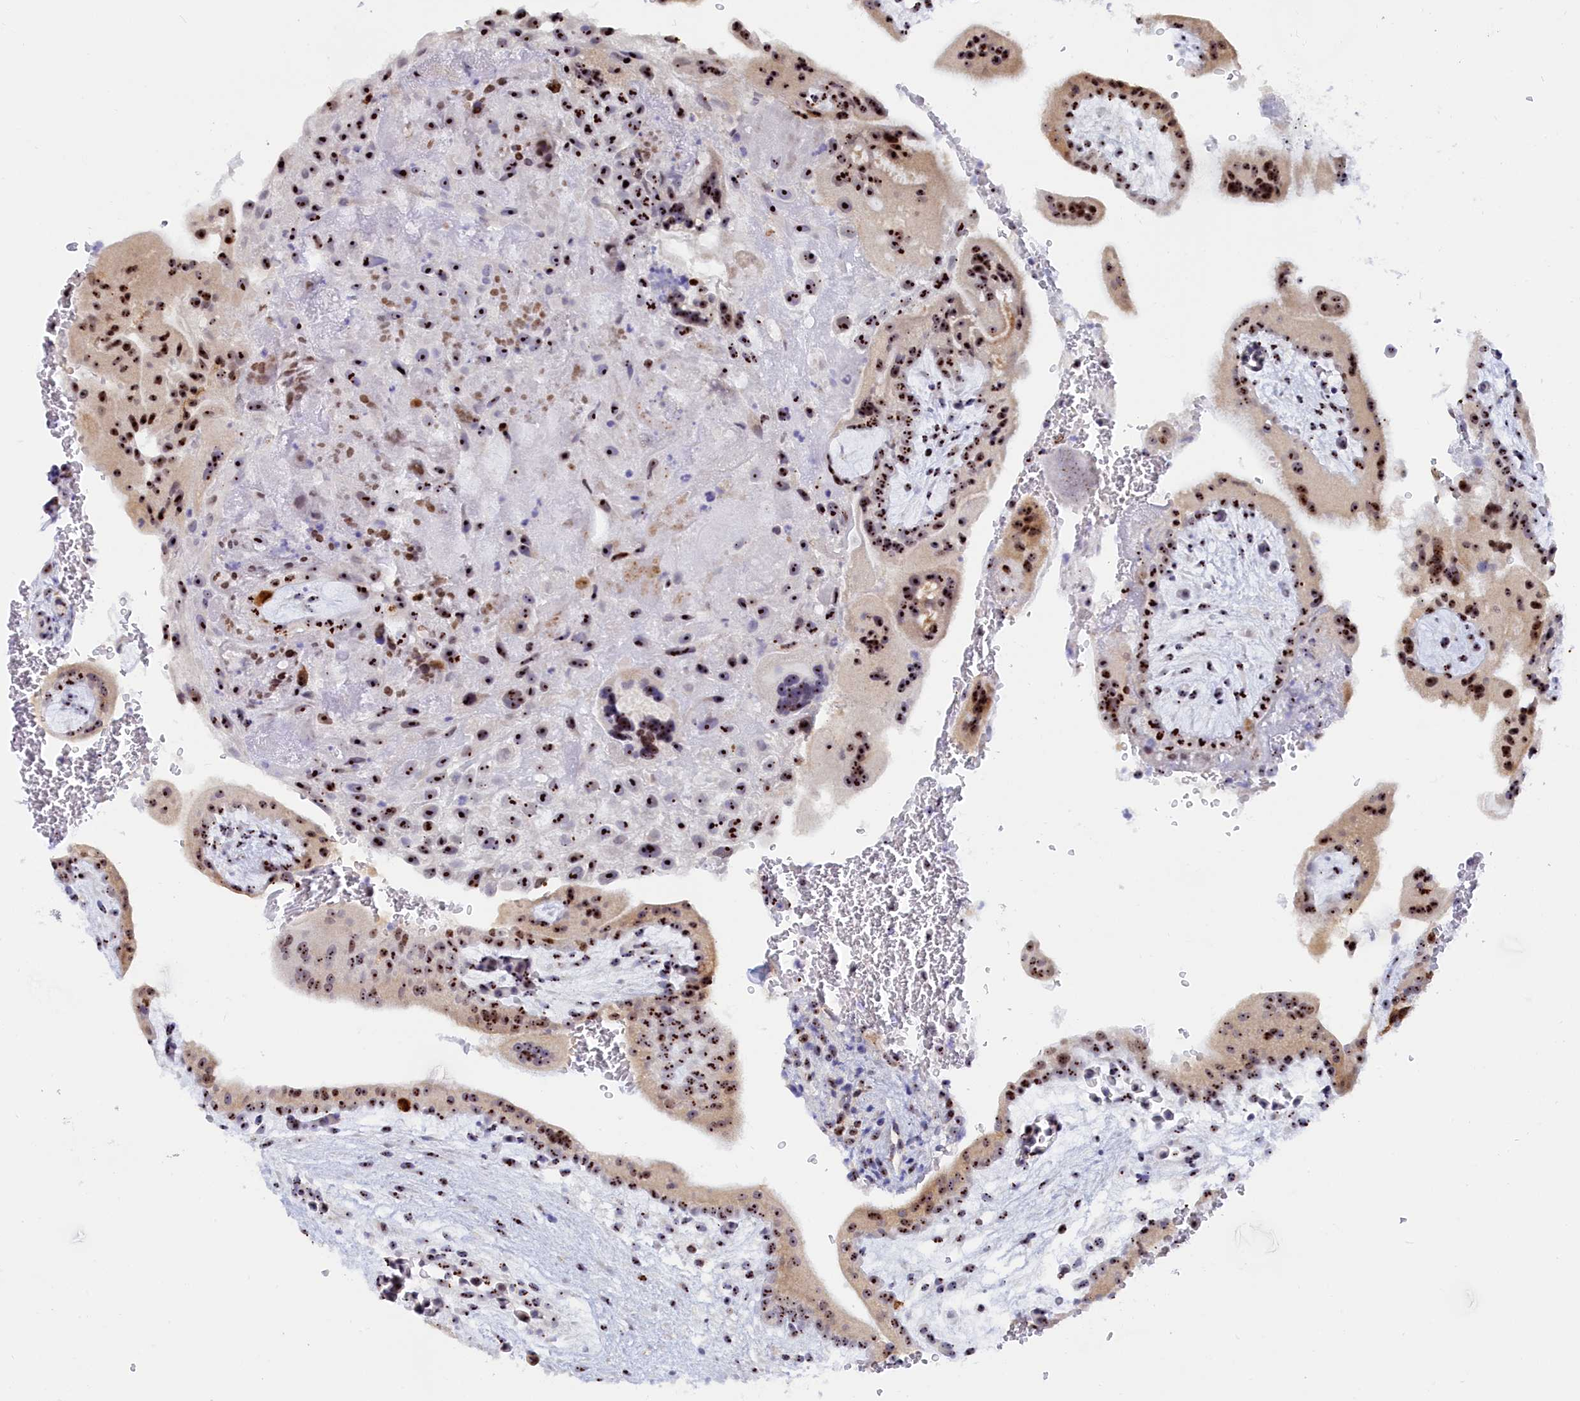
{"staining": {"intensity": "strong", "quantity": "25%-75%", "location": "nuclear"}, "tissue": "placenta", "cell_type": "Decidual cells", "image_type": "normal", "snomed": [{"axis": "morphology", "description": "Normal tissue, NOS"}, {"axis": "topography", "description": "Placenta"}], "caption": "High-power microscopy captured an IHC histopathology image of normal placenta, revealing strong nuclear positivity in about 25%-75% of decidual cells.", "gene": "RSL1D1", "patient": {"sex": "female", "age": 35}}